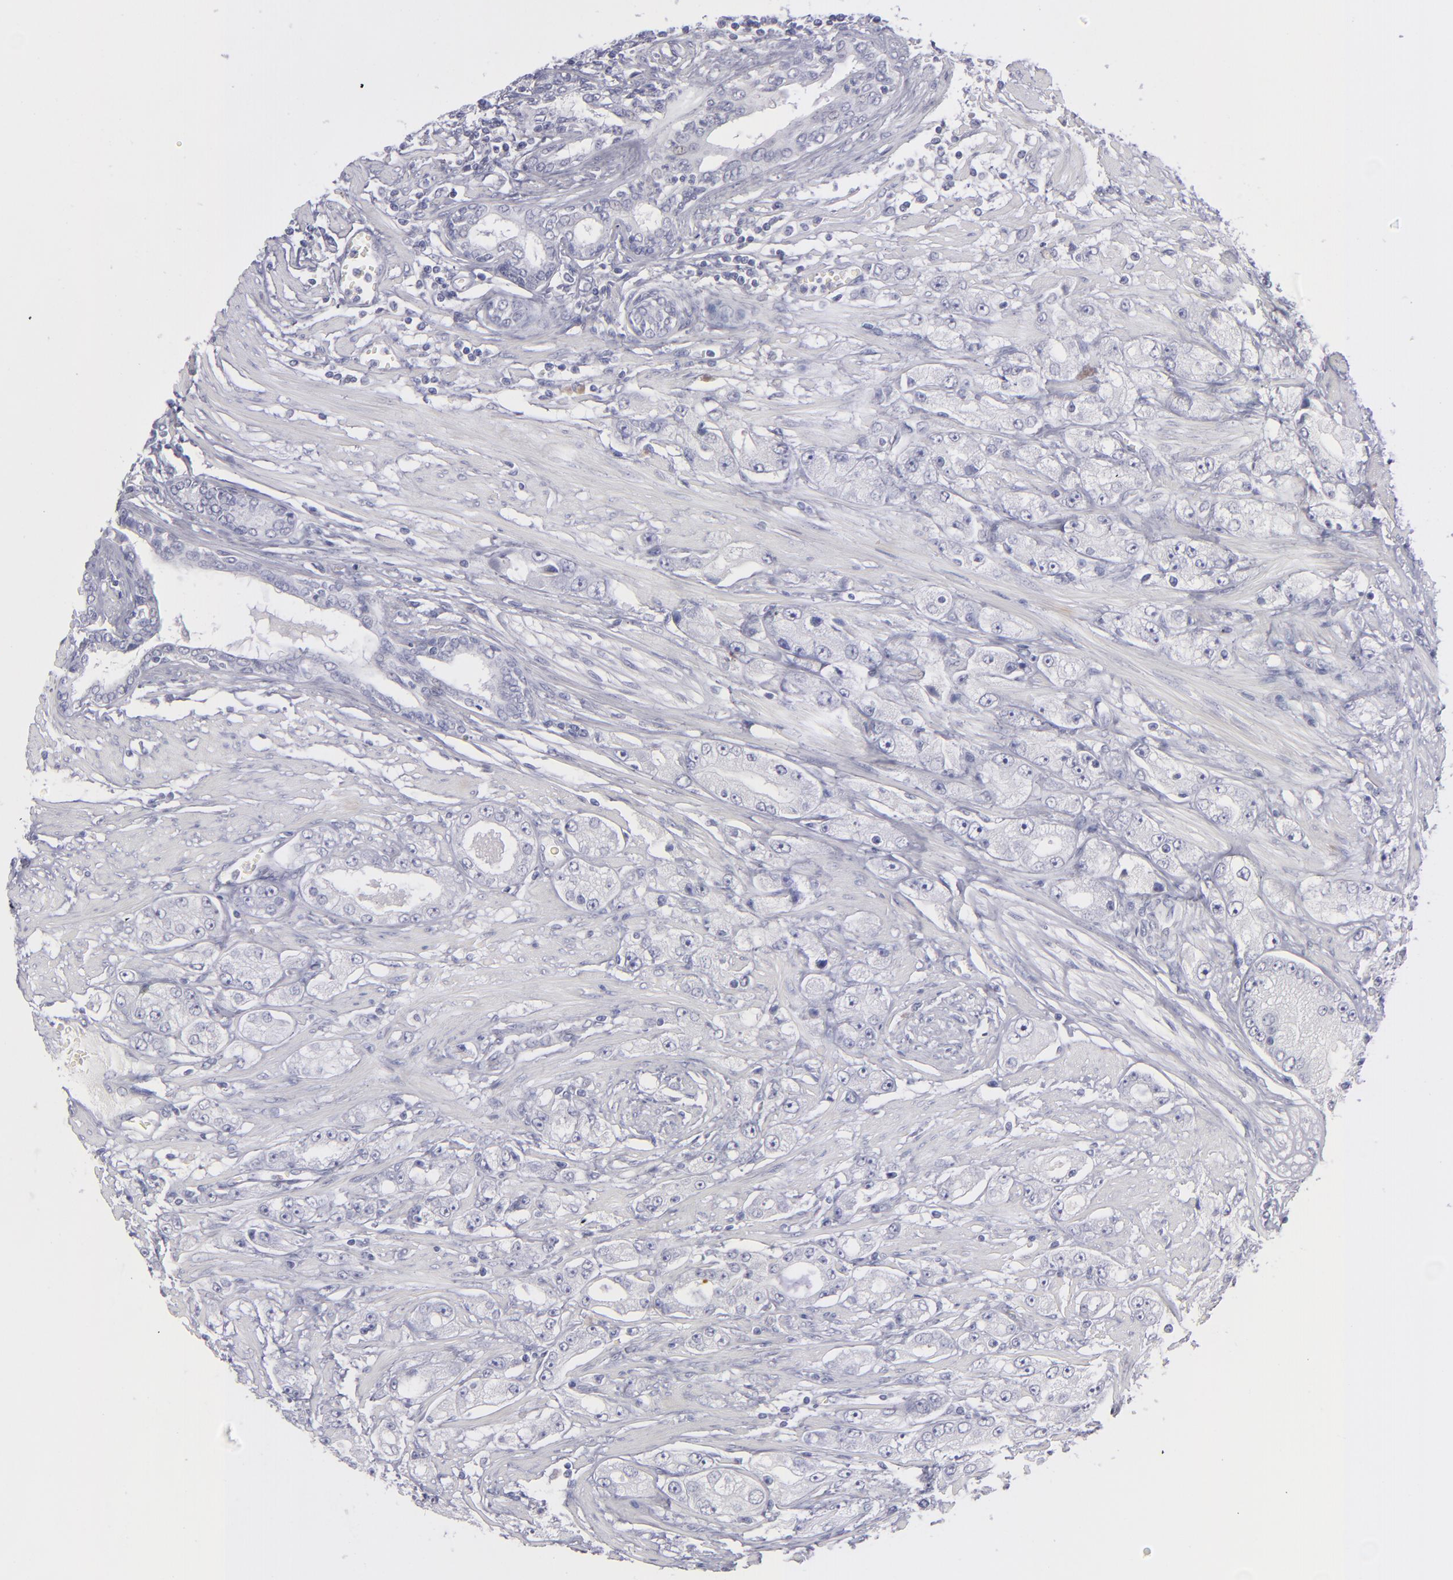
{"staining": {"intensity": "negative", "quantity": "none", "location": "none"}, "tissue": "prostate cancer", "cell_type": "Tumor cells", "image_type": "cancer", "snomed": [{"axis": "morphology", "description": "Adenocarcinoma, Medium grade"}, {"axis": "topography", "description": "Prostate"}], "caption": "This is an IHC photomicrograph of human prostate cancer (adenocarcinoma (medium-grade)). There is no expression in tumor cells.", "gene": "ITGB4", "patient": {"sex": "male", "age": 72}}